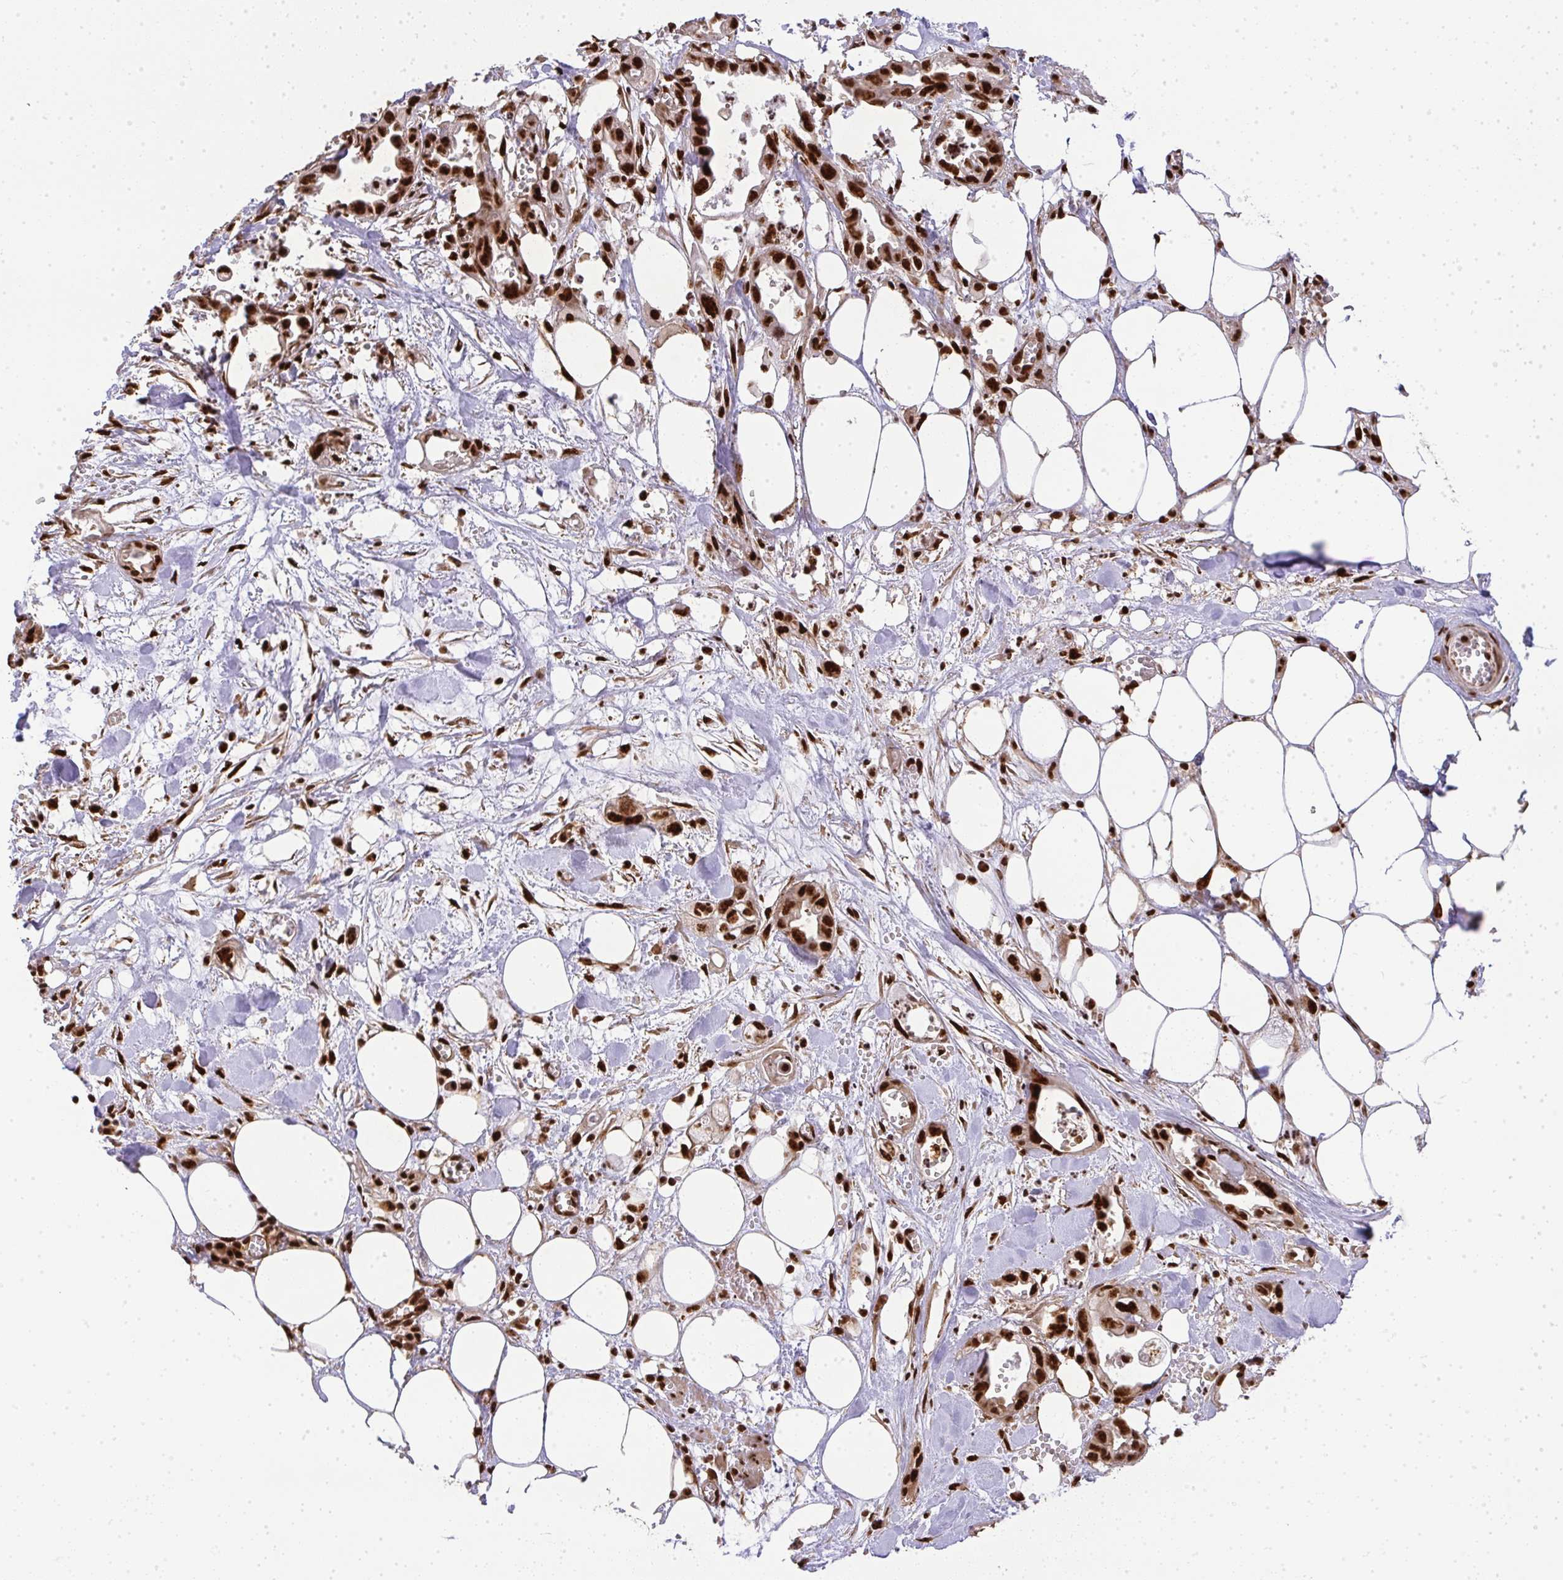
{"staining": {"intensity": "strong", "quantity": ">75%", "location": "nuclear"}, "tissue": "pancreatic cancer", "cell_type": "Tumor cells", "image_type": "cancer", "snomed": [{"axis": "morphology", "description": "Adenocarcinoma, NOS"}, {"axis": "topography", "description": "Pancreas"}], "caption": "DAB (3,3'-diaminobenzidine) immunohistochemical staining of pancreatic cancer (adenocarcinoma) demonstrates strong nuclear protein positivity in about >75% of tumor cells.", "gene": "U2AF1", "patient": {"sex": "female", "age": 73}}